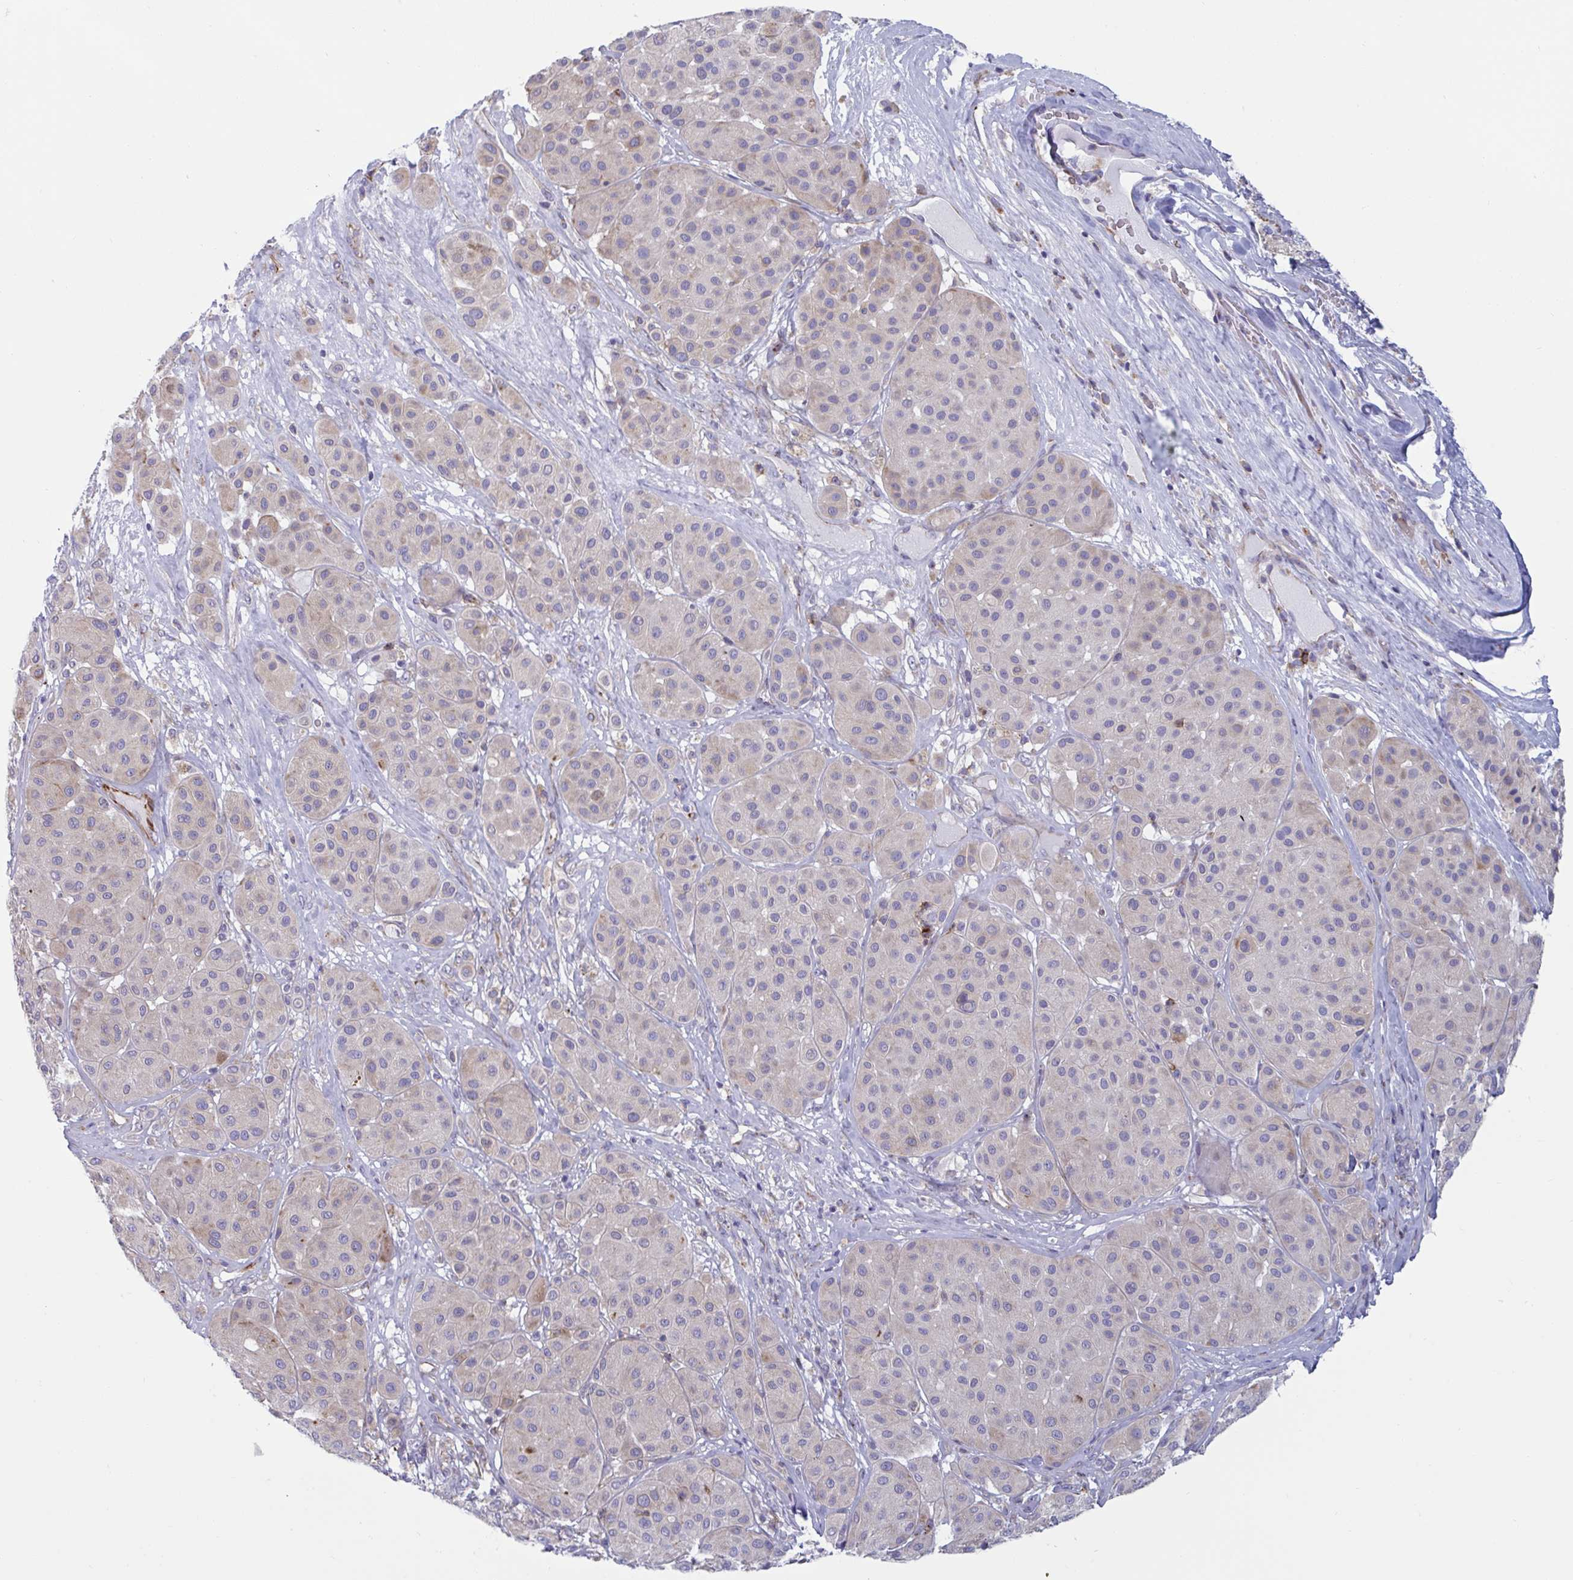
{"staining": {"intensity": "negative", "quantity": "none", "location": "none"}, "tissue": "melanoma", "cell_type": "Tumor cells", "image_type": "cancer", "snomed": [{"axis": "morphology", "description": "Malignant melanoma, Metastatic site"}, {"axis": "topography", "description": "Smooth muscle"}], "caption": "IHC of human malignant melanoma (metastatic site) displays no expression in tumor cells.", "gene": "SLC9A6", "patient": {"sex": "male", "age": 41}}